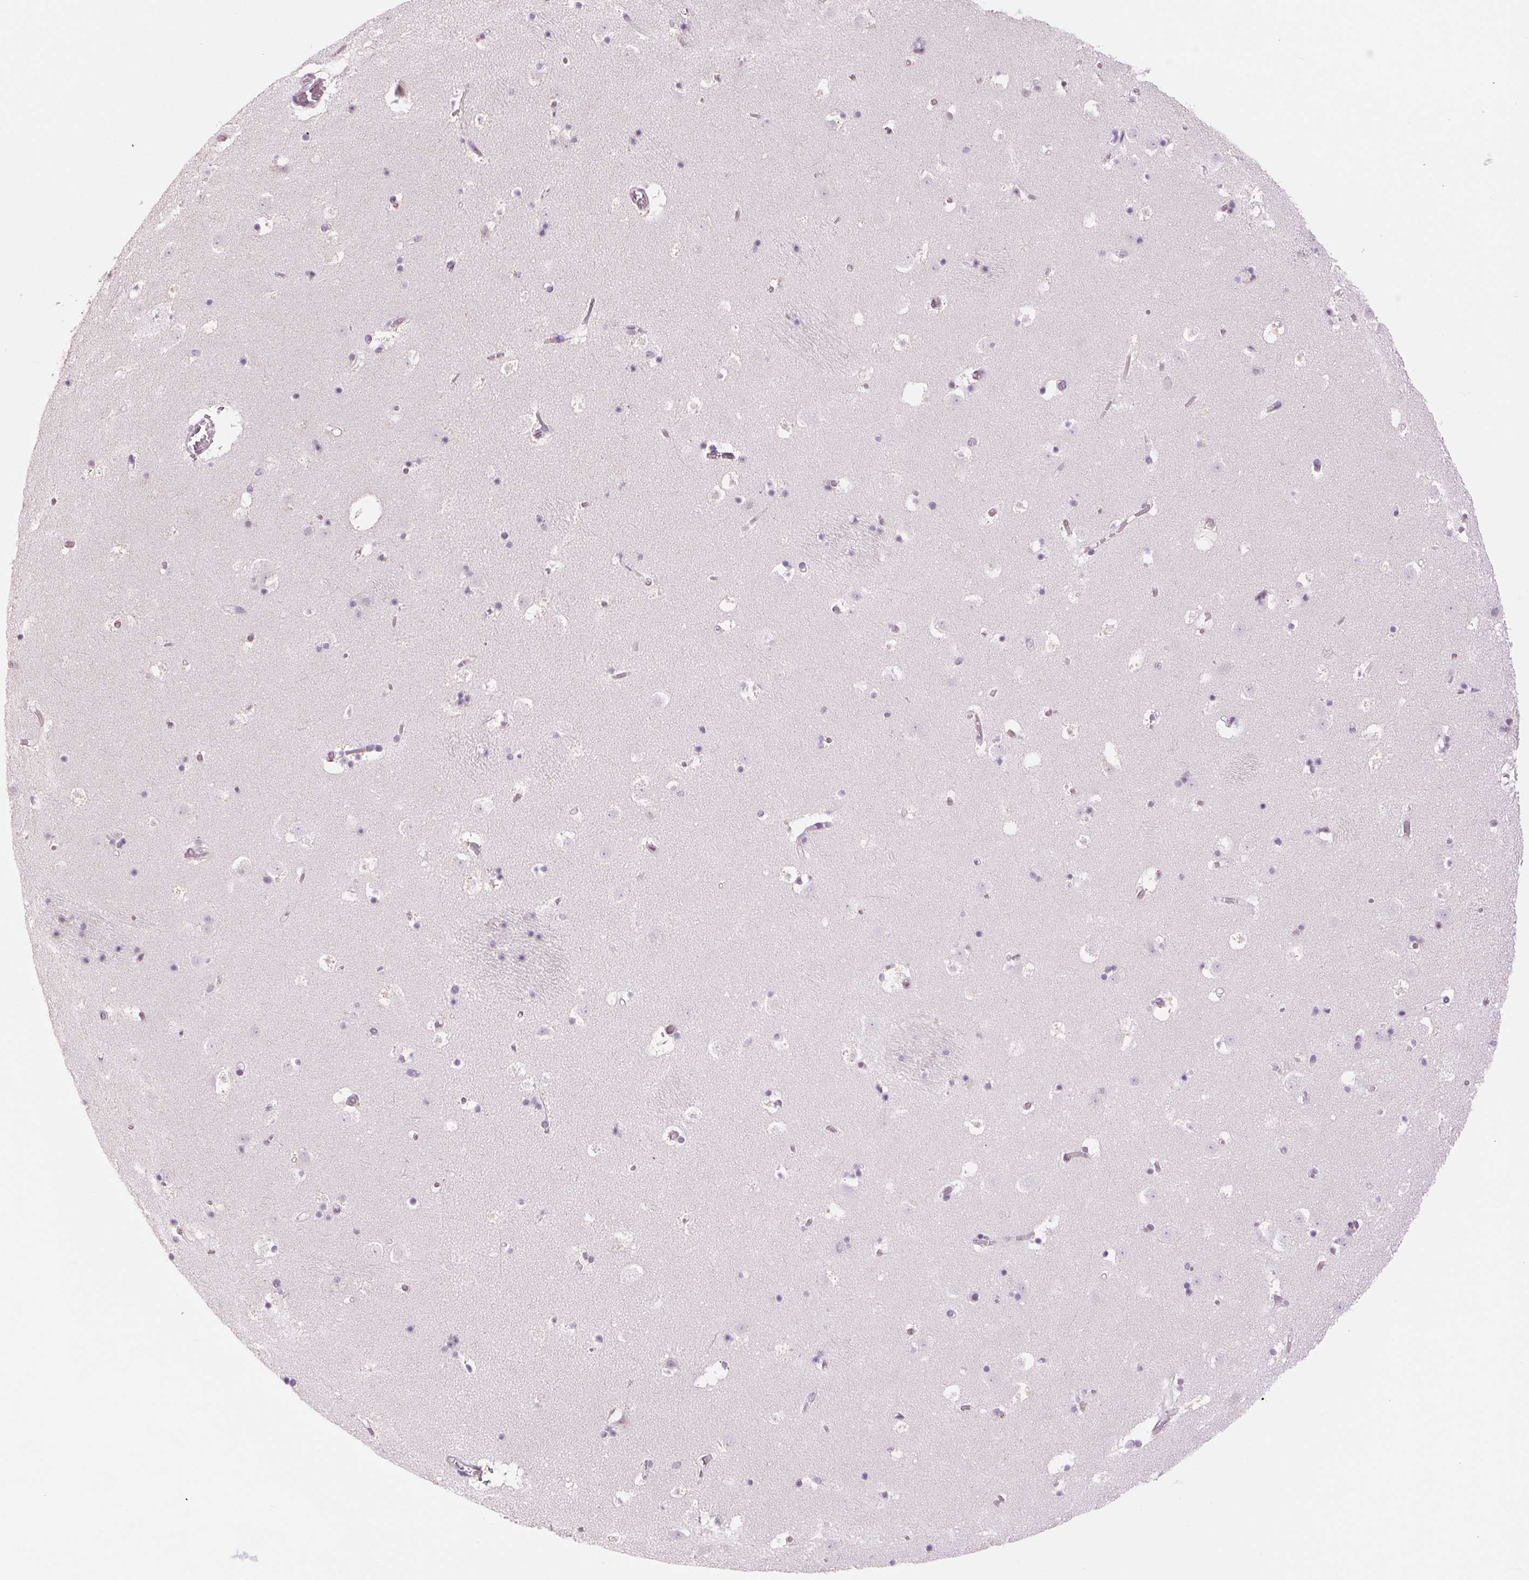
{"staining": {"intensity": "negative", "quantity": "none", "location": "none"}, "tissue": "caudate", "cell_type": "Glial cells", "image_type": "normal", "snomed": [{"axis": "morphology", "description": "Normal tissue, NOS"}, {"axis": "topography", "description": "Lateral ventricle wall"}], "caption": "IHC micrograph of benign human caudate stained for a protein (brown), which exhibits no expression in glial cells.", "gene": "MPO", "patient": {"sex": "female", "age": 42}}